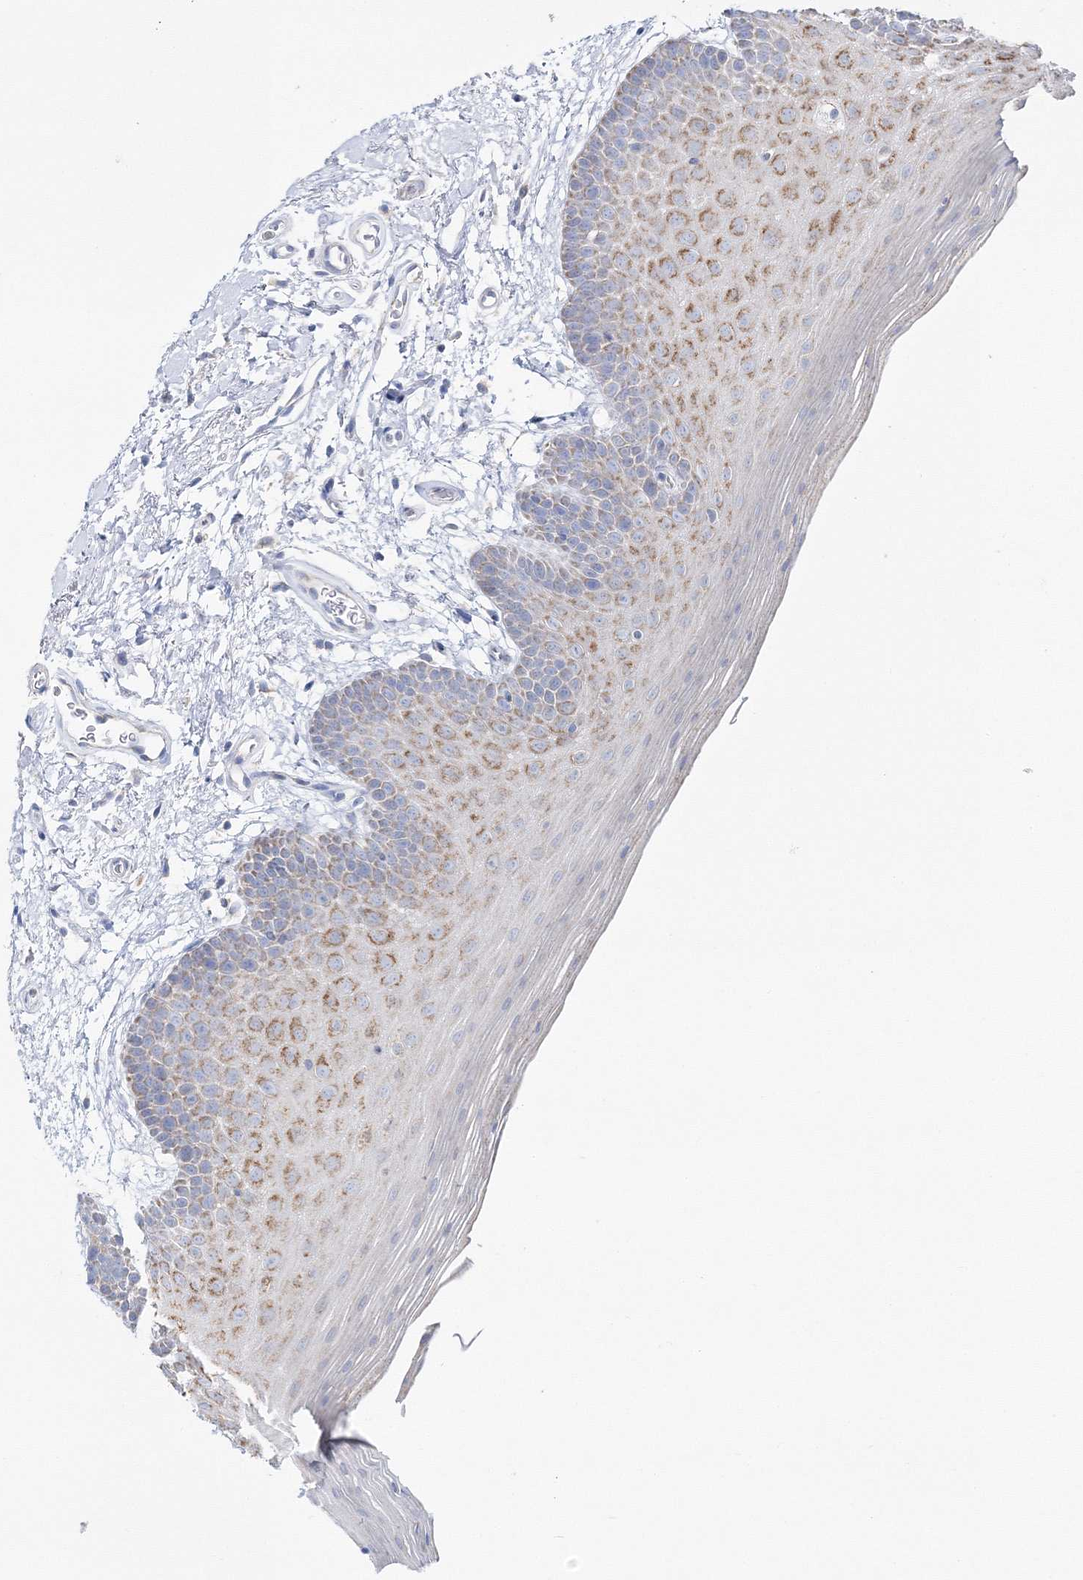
{"staining": {"intensity": "moderate", "quantity": "25%-75%", "location": "cytoplasmic/membranous"}, "tissue": "oral mucosa", "cell_type": "Squamous epithelial cells", "image_type": "normal", "snomed": [{"axis": "morphology", "description": "Normal tissue, NOS"}, {"axis": "topography", "description": "Oral tissue"}], "caption": "Normal oral mucosa shows moderate cytoplasmic/membranous positivity in about 25%-75% of squamous epithelial cells, visualized by immunohistochemistry.", "gene": "HIBCH", "patient": {"sex": "male", "age": 62}}